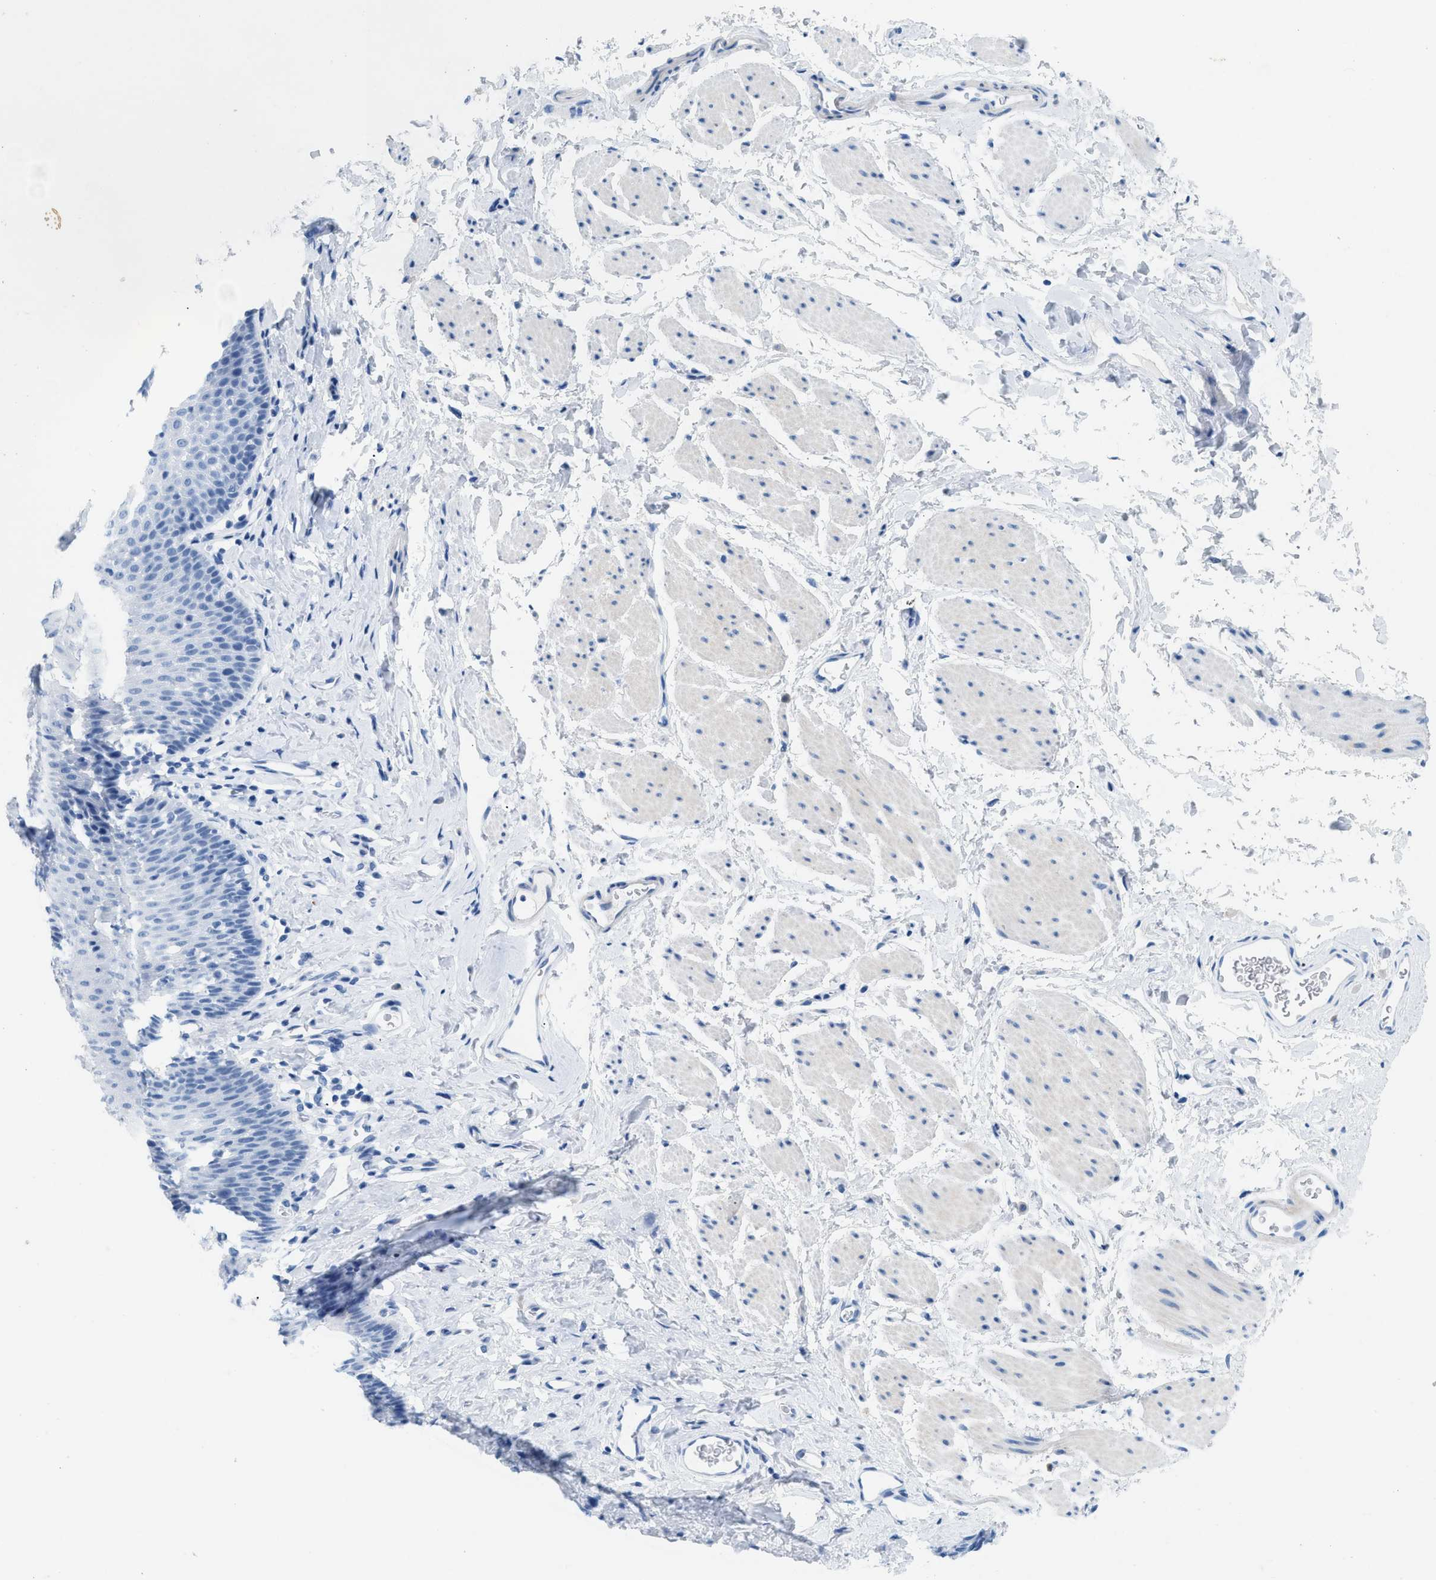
{"staining": {"intensity": "negative", "quantity": "none", "location": "none"}, "tissue": "esophagus", "cell_type": "Squamous epithelial cells", "image_type": "normal", "snomed": [{"axis": "morphology", "description": "Normal tissue, NOS"}, {"axis": "topography", "description": "Esophagus"}], "caption": "Immunohistochemical staining of normal esophagus demonstrates no significant positivity in squamous epithelial cells. Nuclei are stained in blue.", "gene": "HHATL", "patient": {"sex": "female", "age": 61}}